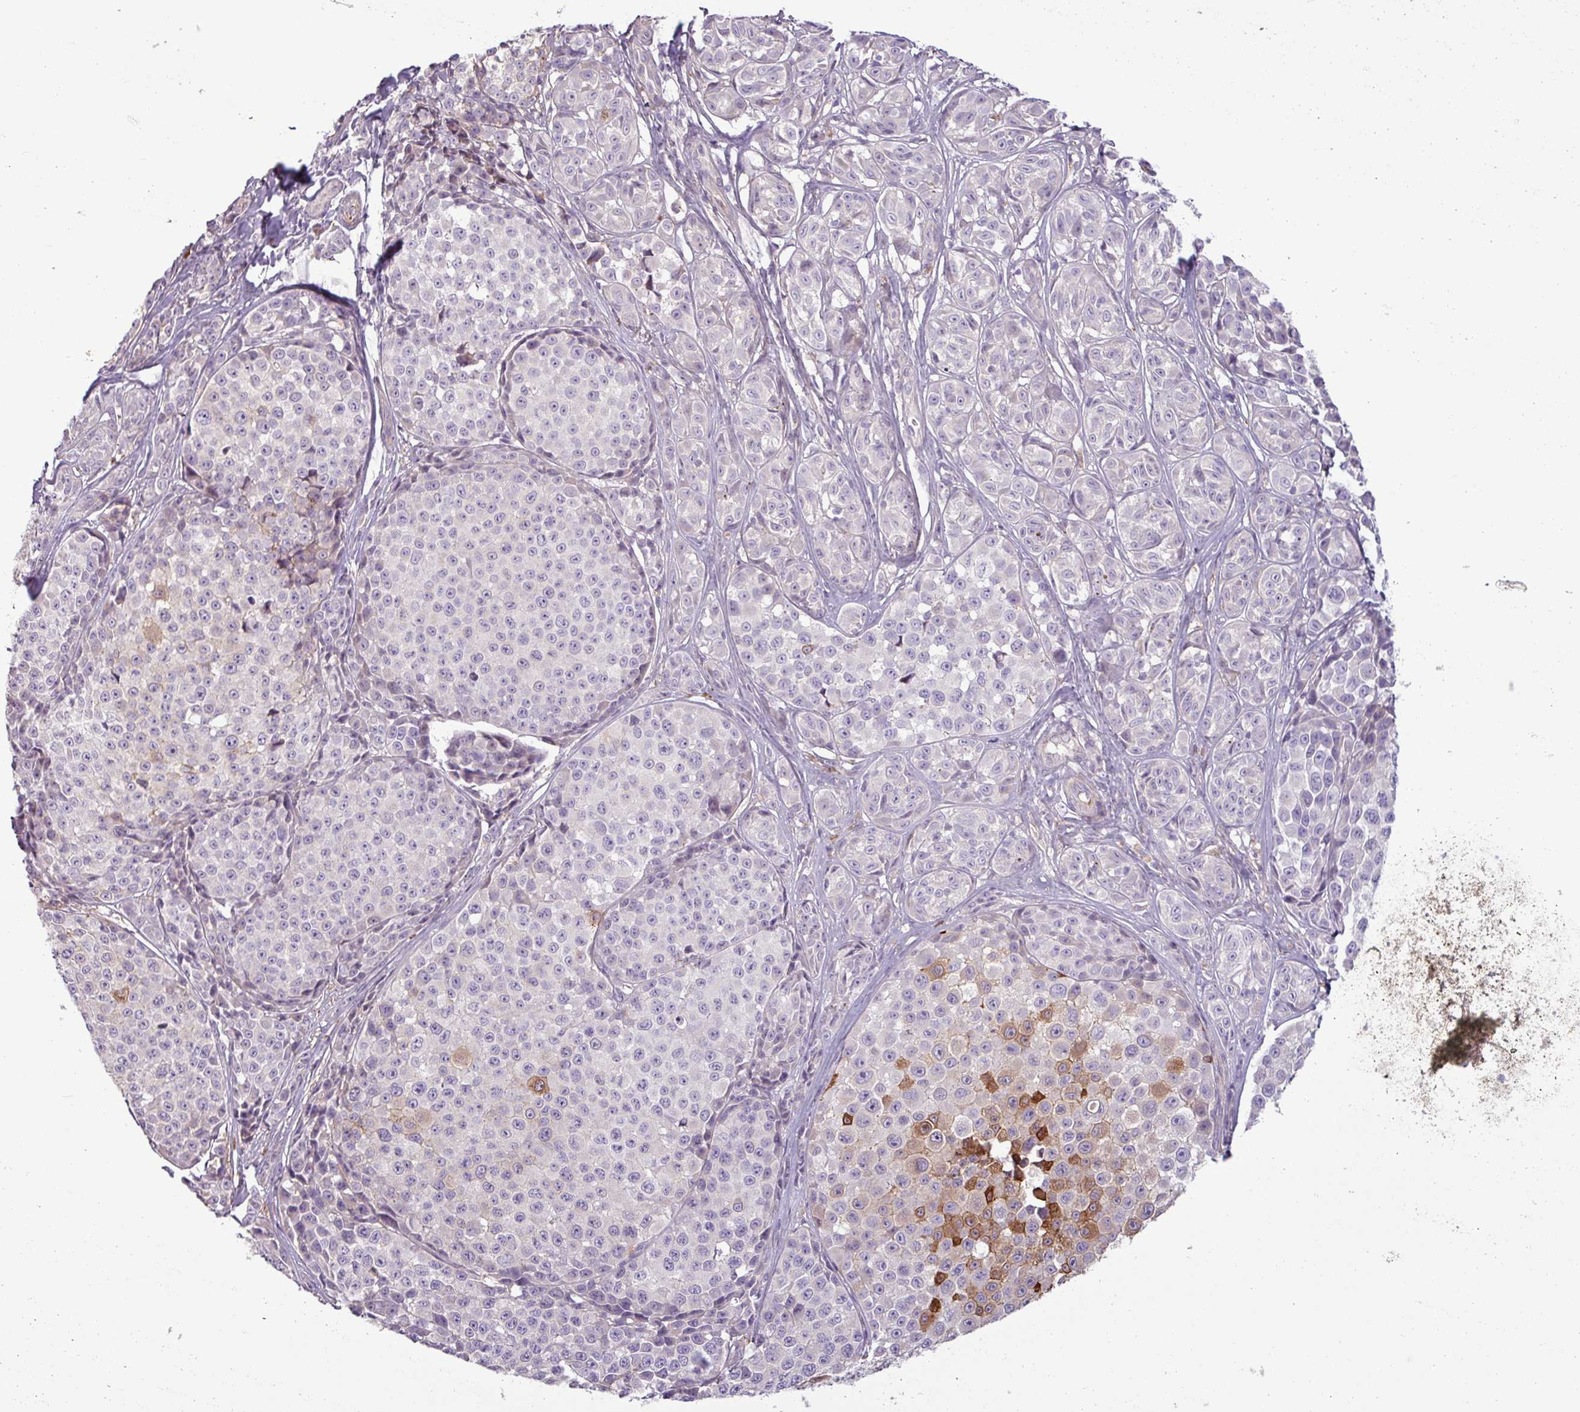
{"staining": {"intensity": "moderate", "quantity": "<25%", "location": "cytoplasmic/membranous"}, "tissue": "melanoma", "cell_type": "Tumor cells", "image_type": "cancer", "snomed": [{"axis": "morphology", "description": "Malignant melanoma, NOS"}, {"axis": "topography", "description": "Skin"}], "caption": "Brown immunohistochemical staining in human malignant melanoma exhibits moderate cytoplasmic/membranous positivity in approximately <25% of tumor cells.", "gene": "C4B", "patient": {"sex": "female", "age": 35}}